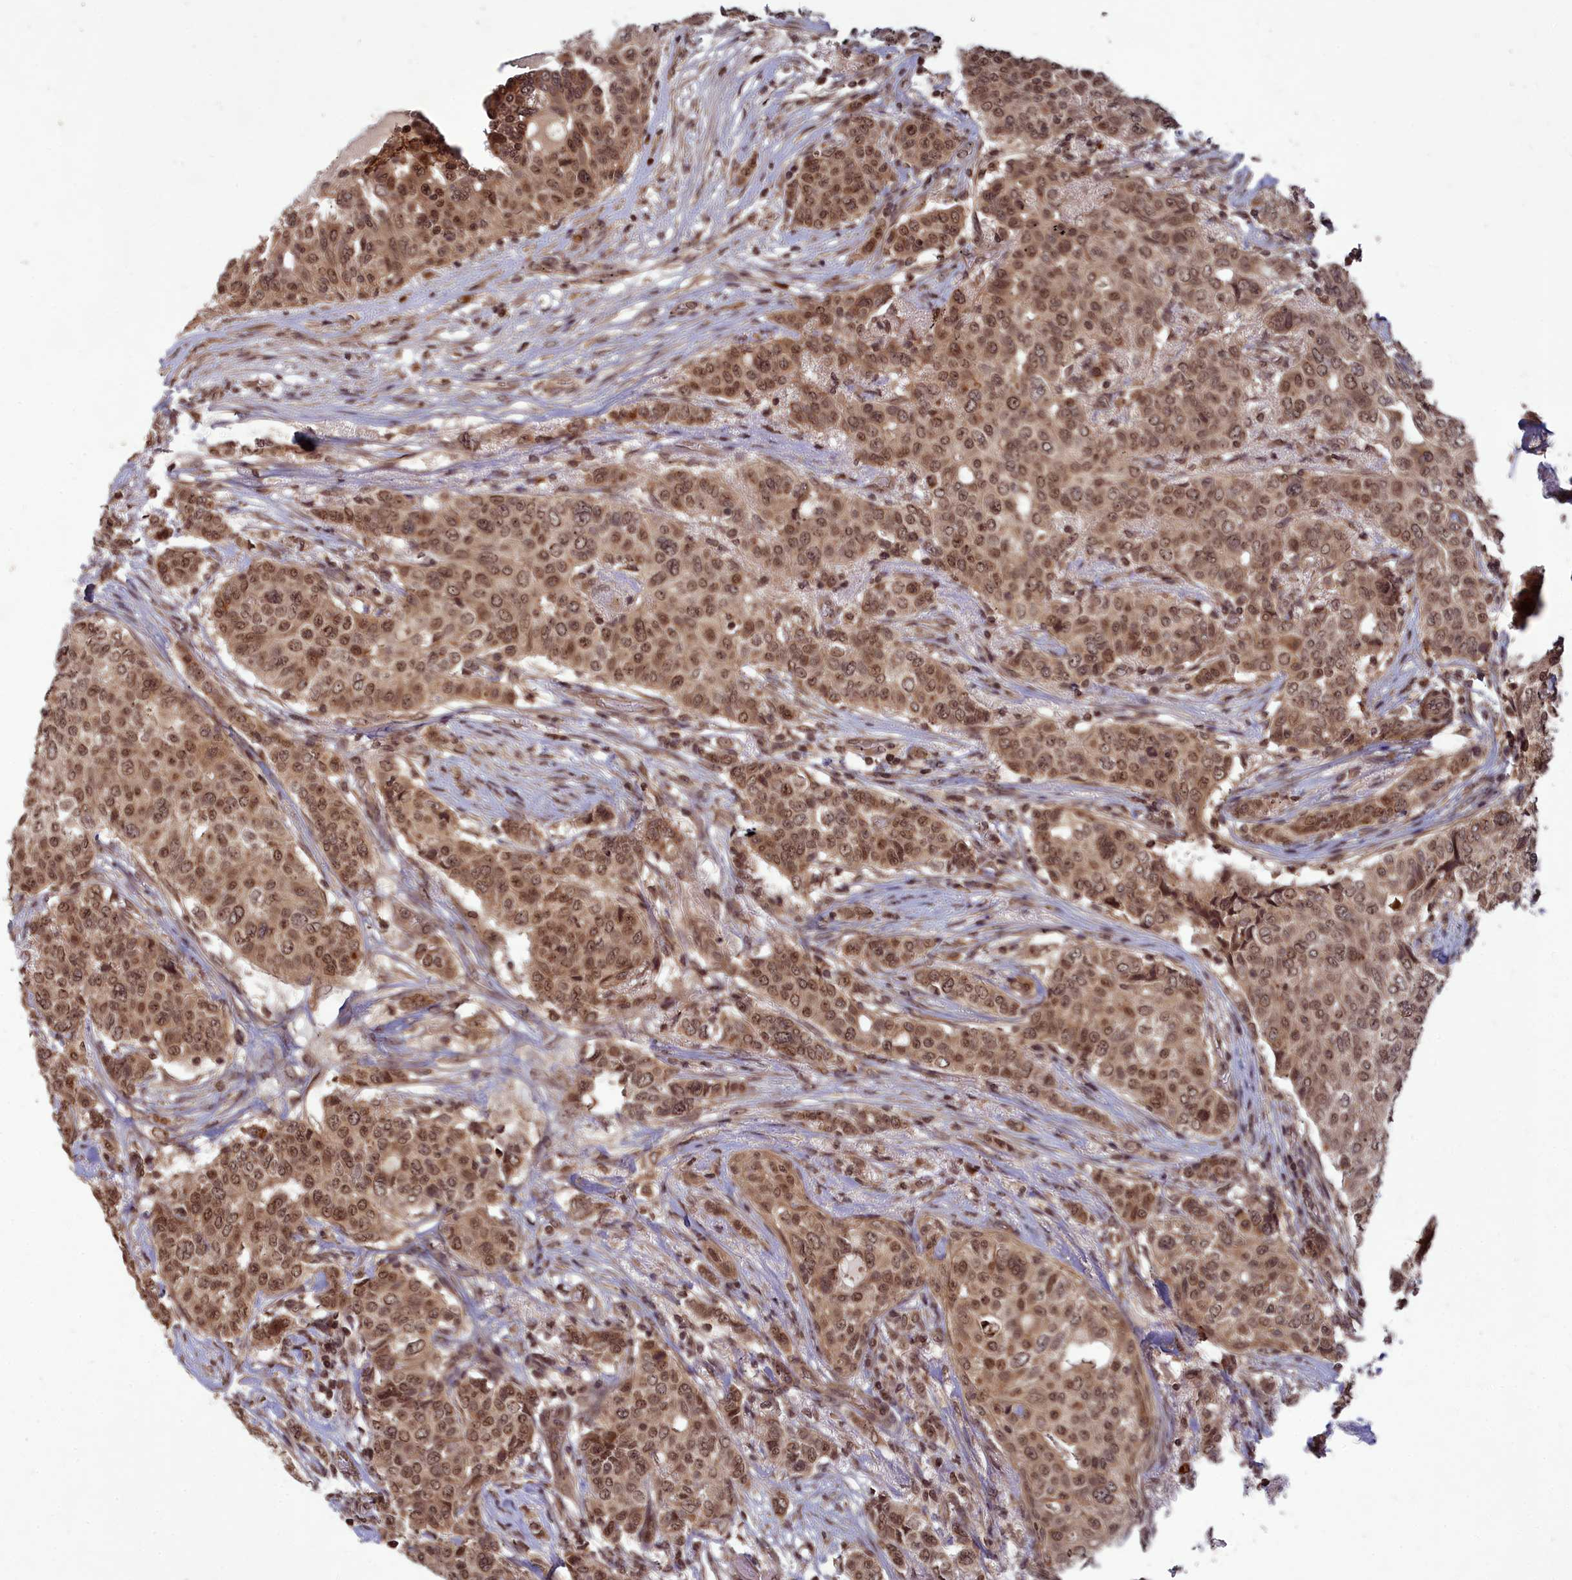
{"staining": {"intensity": "moderate", "quantity": ">75%", "location": "nuclear"}, "tissue": "breast cancer", "cell_type": "Tumor cells", "image_type": "cancer", "snomed": [{"axis": "morphology", "description": "Lobular carcinoma"}, {"axis": "topography", "description": "Breast"}], "caption": "Immunohistochemical staining of breast cancer (lobular carcinoma) displays medium levels of moderate nuclear protein positivity in about >75% of tumor cells. (brown staining indicates protein expression, while blue staining denotes nuclei).", "gene": "SRMS", "patient": {"sex": "female", "age": 51}}